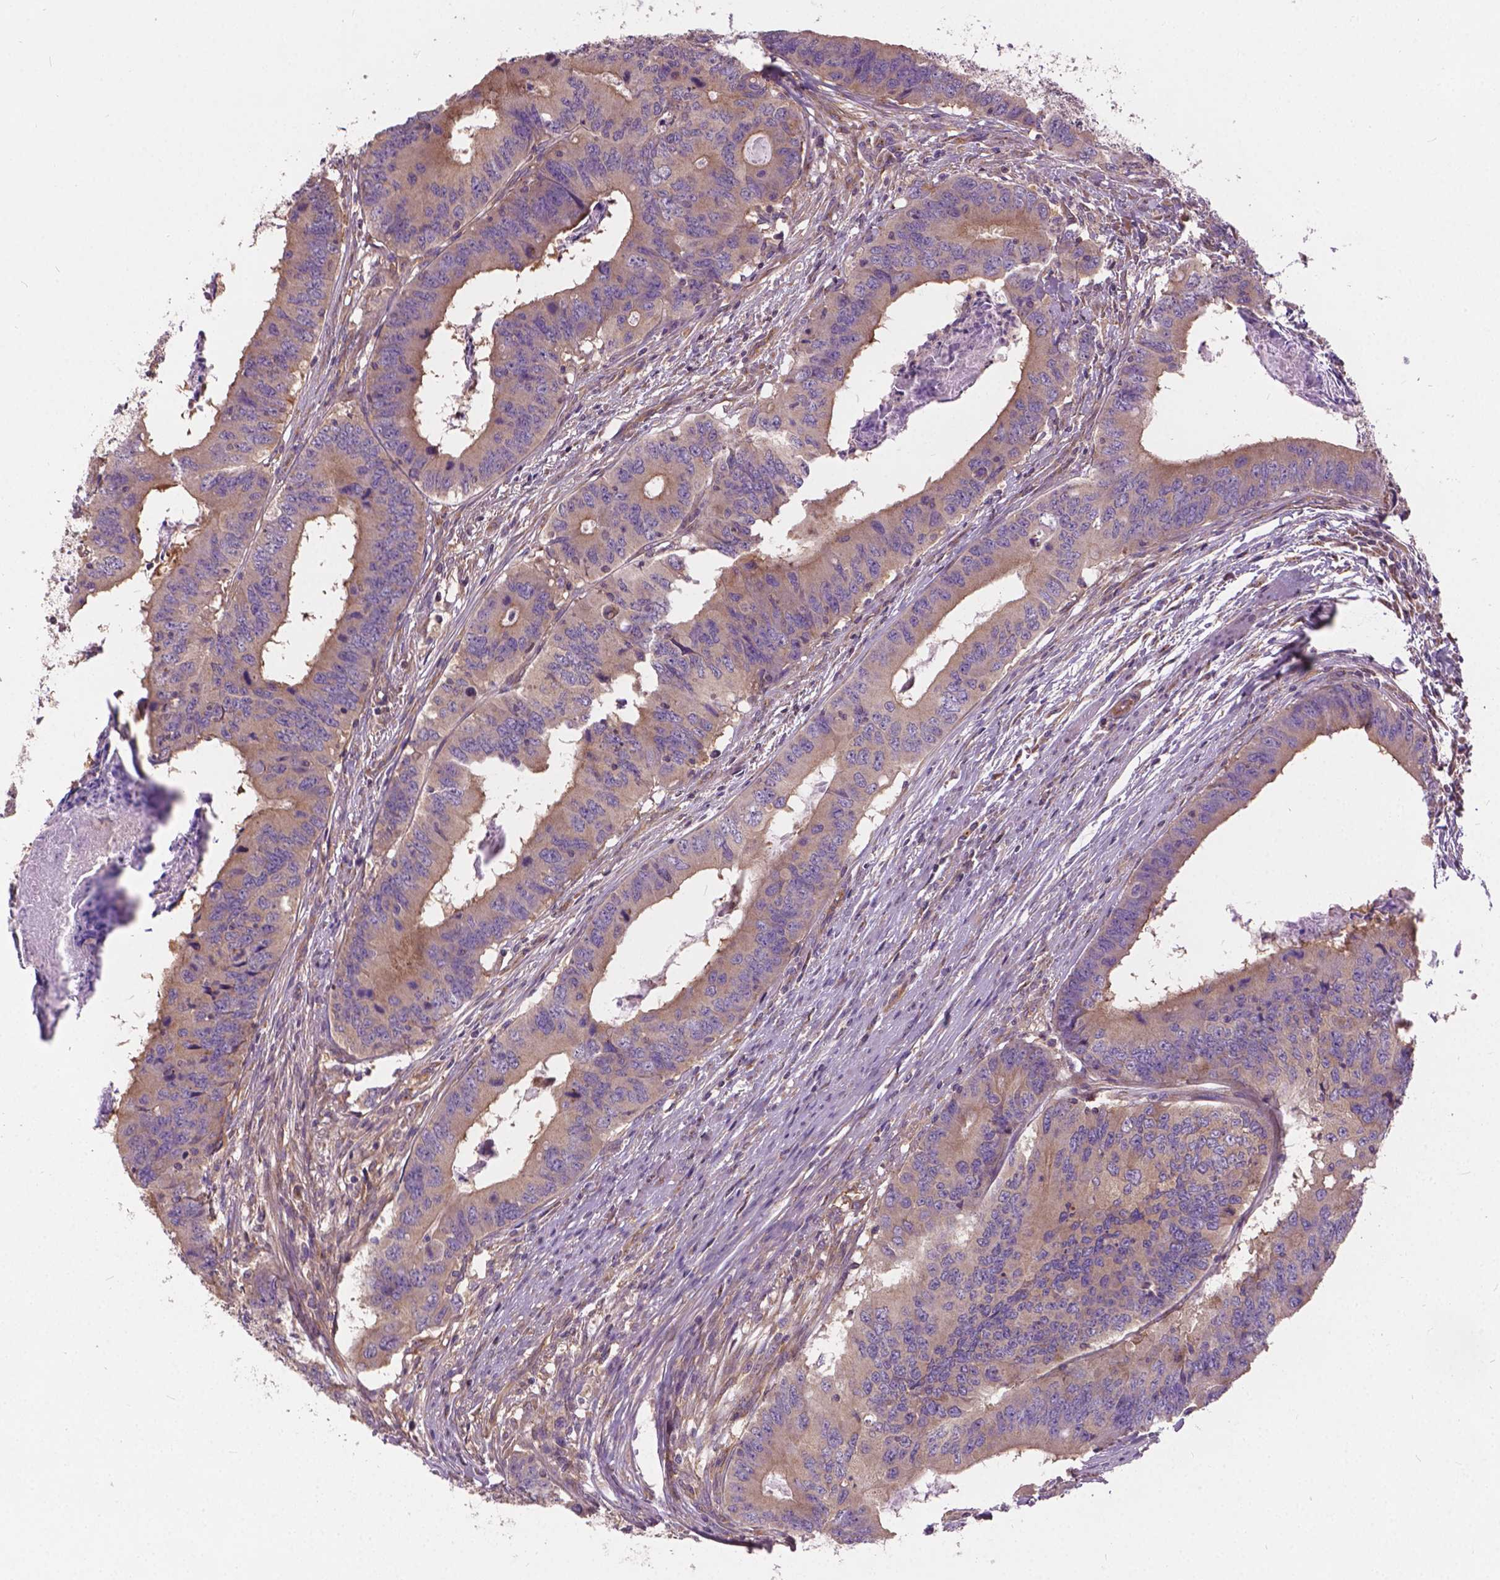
{"staining": {"intensity": "weak", "quantity": ">75%", "location": "cytoplasmic/membranous"}, "tissue": "colorectal cancer", "cell_type": "Tumor cells", "image_type": "cancer", "snomed": [{"axis": "morphology", "description": "Adenocarcinoma, NOS"}, {"axis": "topography", "description": "Colon"}], "caption": "Colorectal cancer stained with immunohistochemistry shows weak cytoplasmic/membranous staining in approximately >75% of tumor cells.", "gene": "MZT1", "patient": {"sex": "male", "age": 53}}